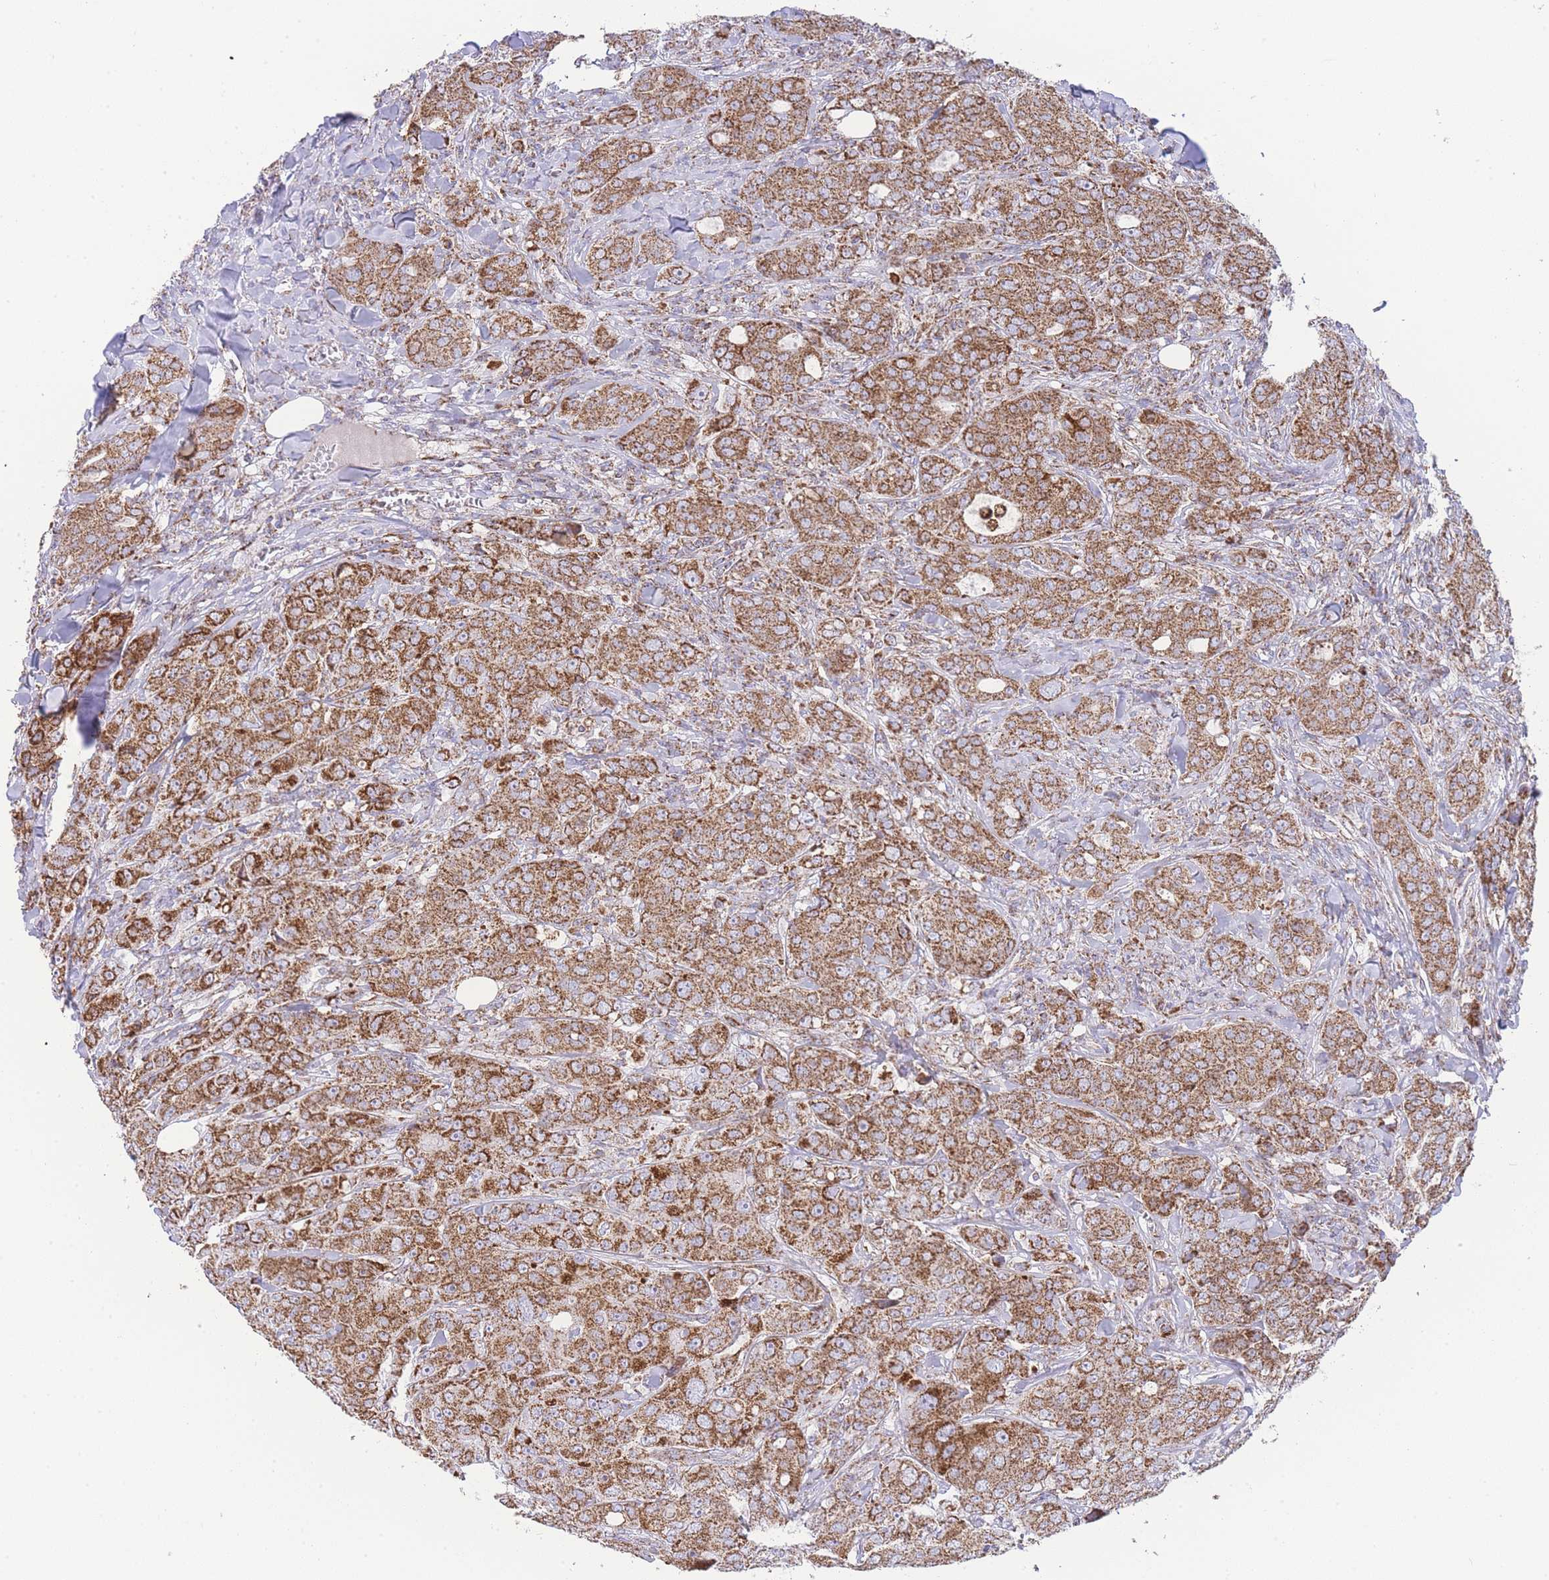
{"staining": {"intensity": "moderate", "quantity": ">75%", "location": "cytoplasmic/membranous"}, "tissue": "breast cancer", "cell_type": "Tumor cells", "image_type": "cancer", "snomed": [{"axis": "morphology", "description": "Duct carcinoma"}, {"axis": "topography", "description": "Breast"}], "caption": "High-power microscopy captured an immunohistochemistry (IHC) image of breast cancer, revealing moderate cytoplasmic/membranous positivity in approximately >75% of tumor cells. (Stains: DAB in brown, nuclei in blue, Microscopy: brightfield microscopy at high magnification).", "gene": "GSTM1", "patient": {"sex": "female", "age": 43}}